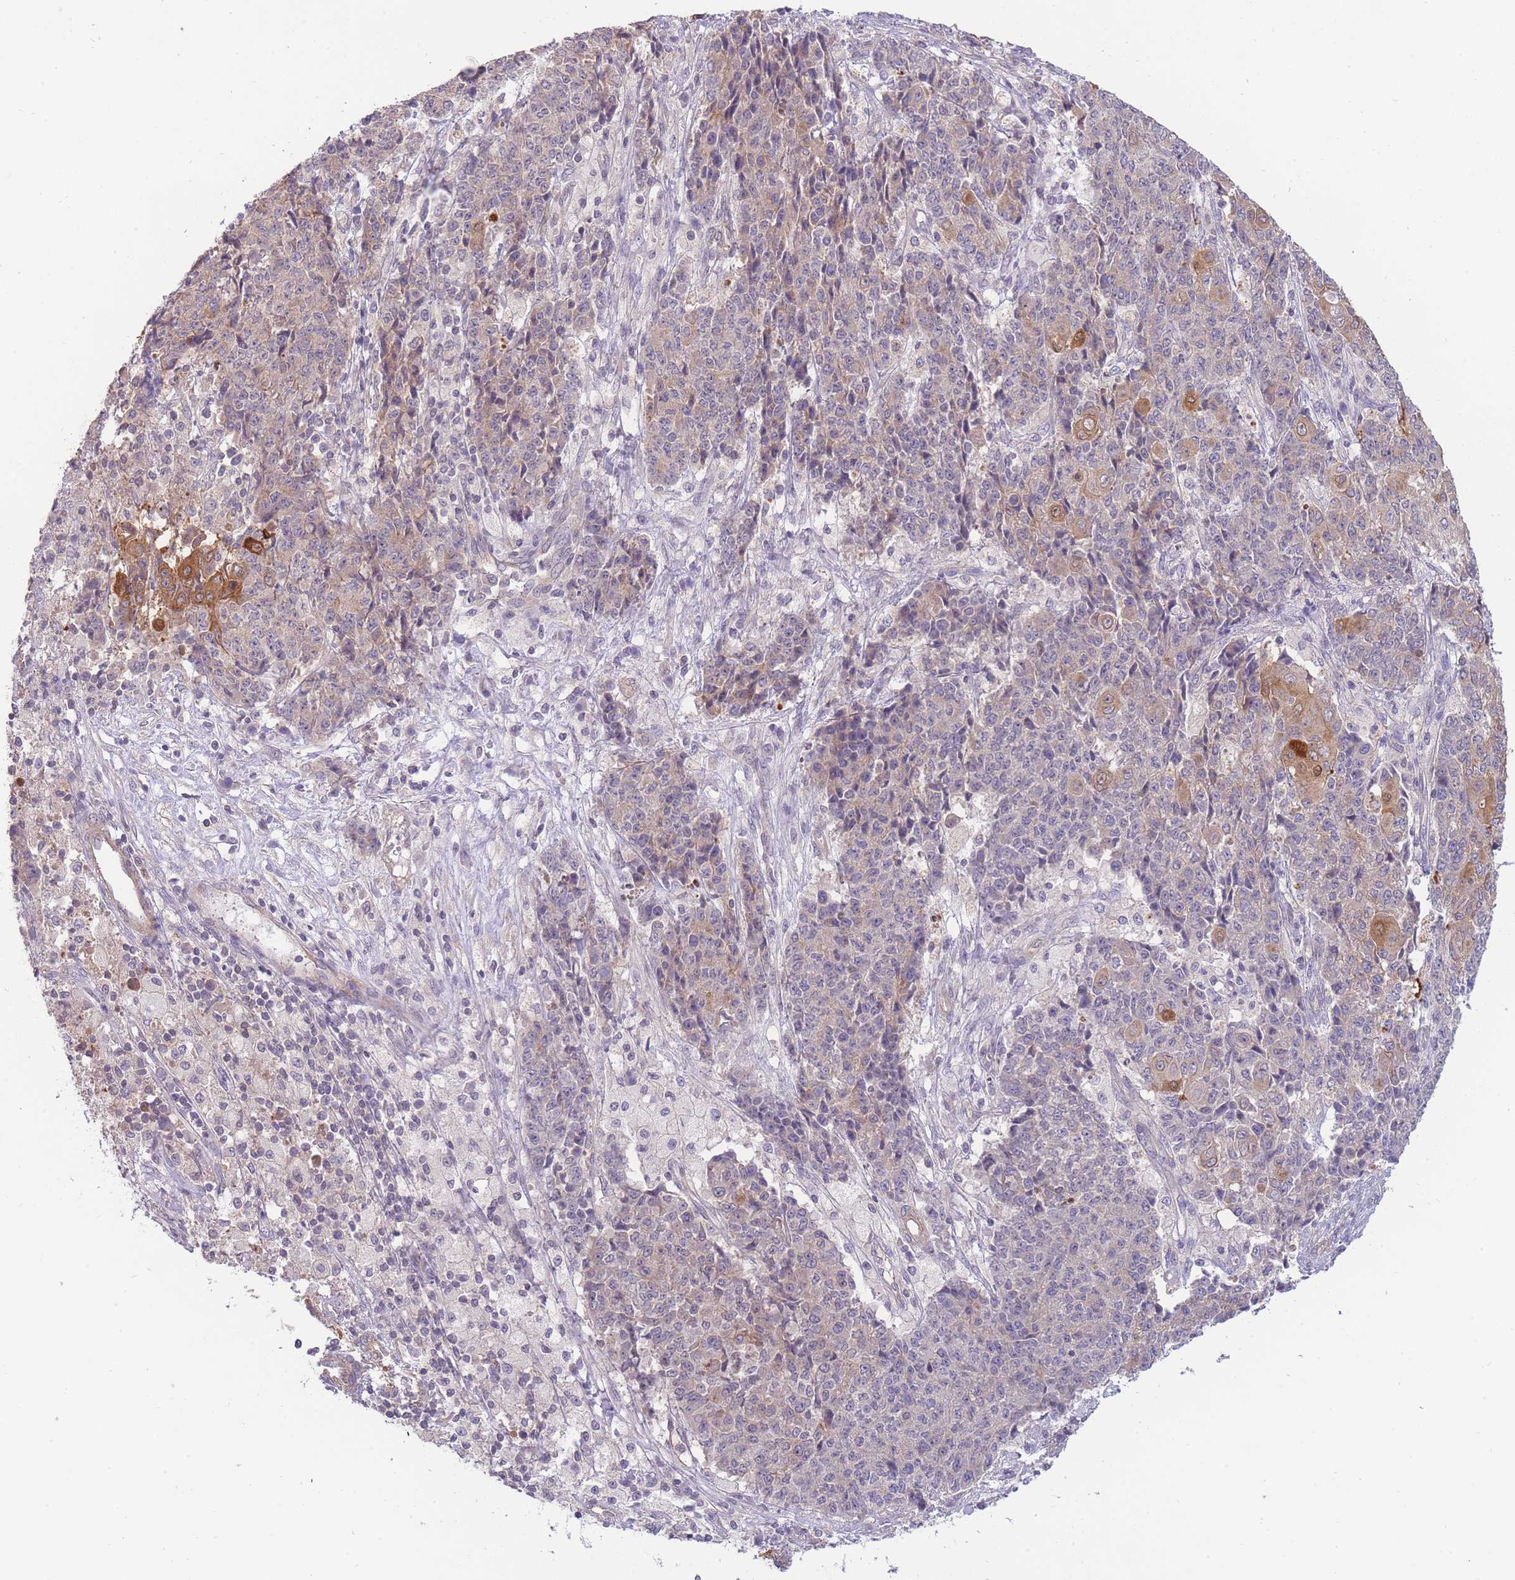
{"staining": {"intensity": "moderate", "quantity": "<25%", "location": "cytoplasmic/membranous"}, "tissue": "ovarian cancer", "cell_type": "Tumor cells", "image_type": "cancer", "snomed": [{"axis": "morphology", "description": "Carcinoma, endometroid"}, {"axis": "topography", "description": "Ovary"}], "caption": "Protein analysis of ovarian endometroid carcinoma tissue displays moderate cytoplasmic/membranous expression in approximately <25% of tumor cells.", "gene": "SMC6", "patient": {"sex": "female", "age": 42}}